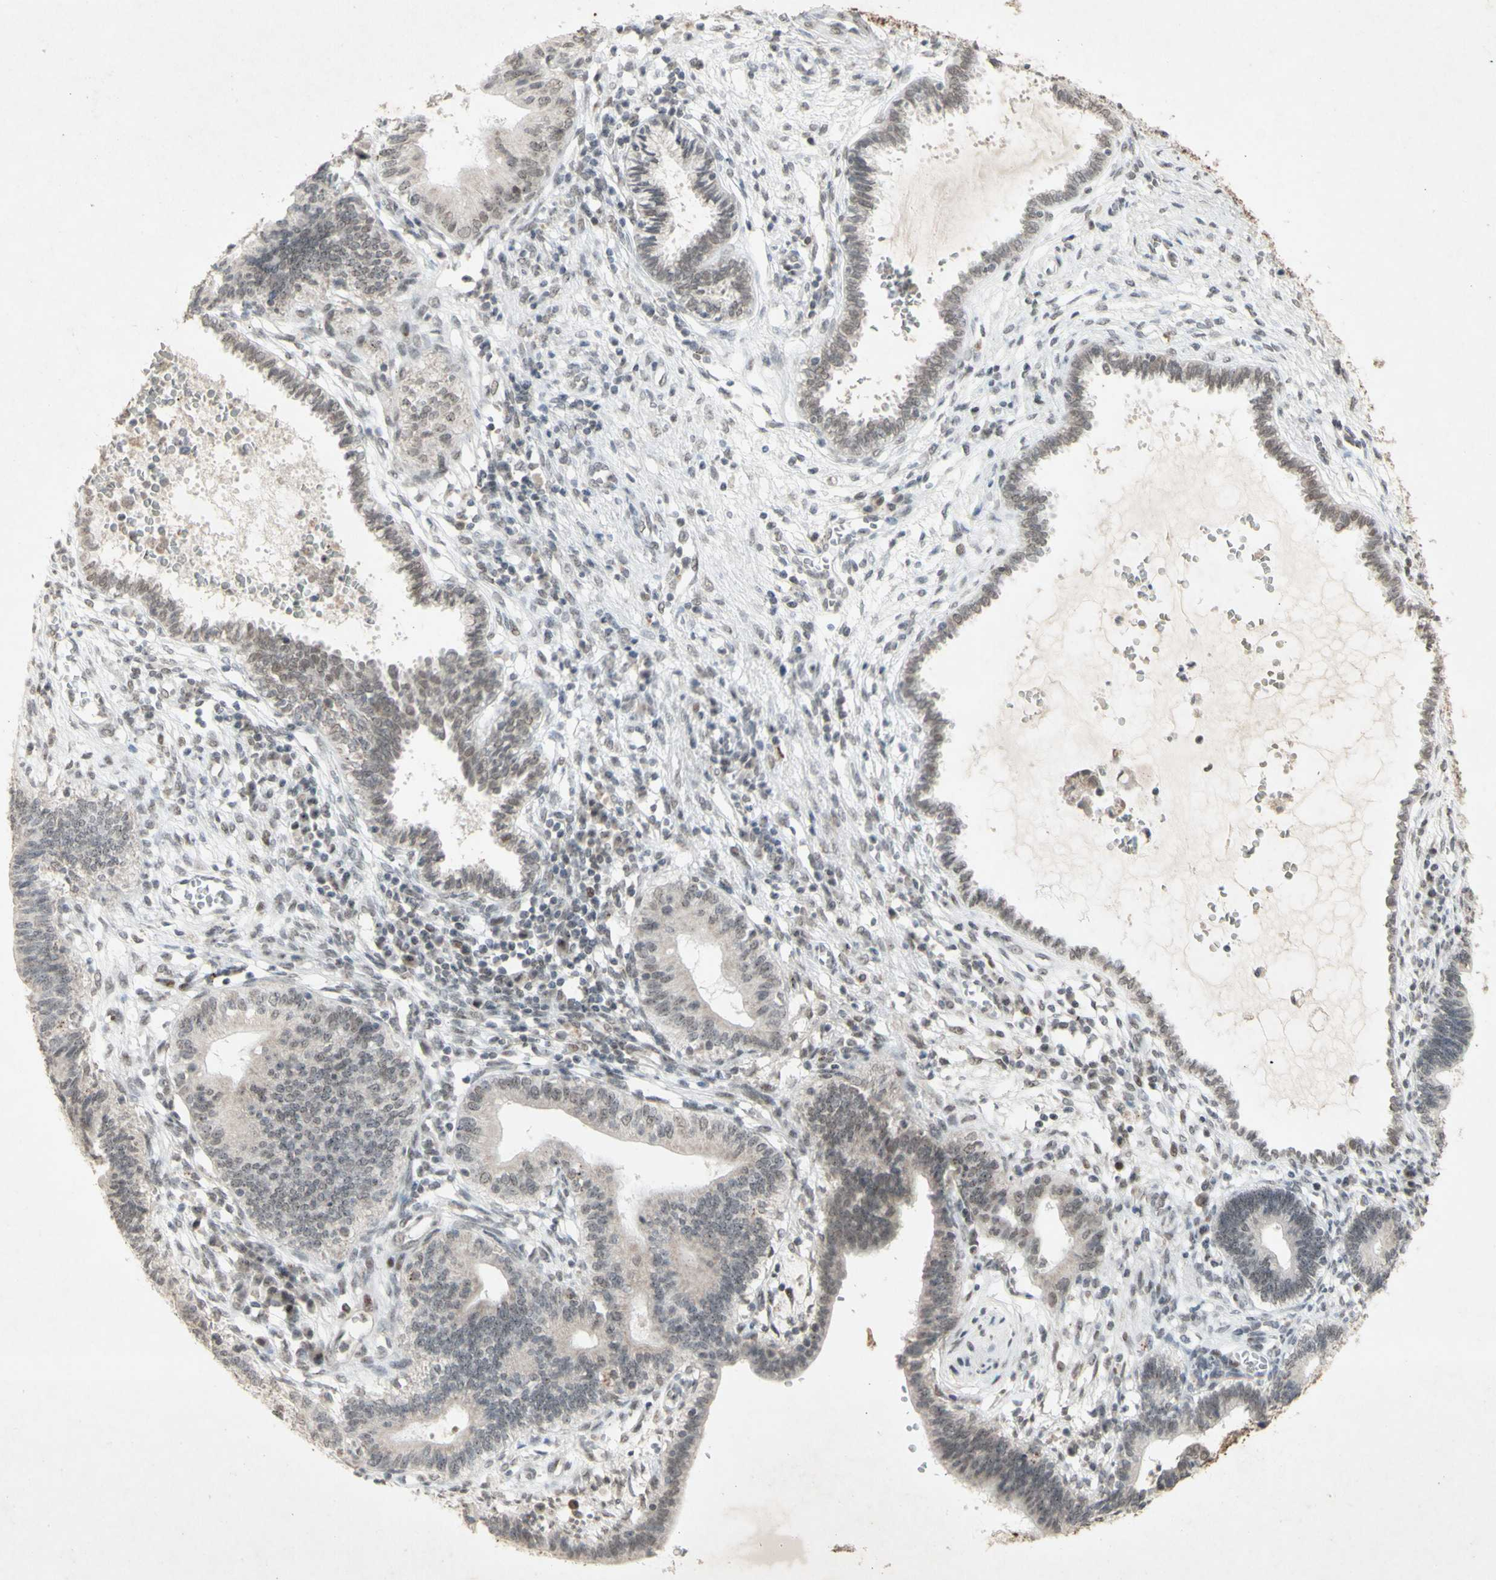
{"staining": {"intensity": "weak", "quantity": "25%-75%", "location": "nuclear"}, "tissue": "cervical cancer", "cell_type": "Tumor cells", "image_type": "cancer", "snomed": [{"axis": "morphology", "description": "Adenocarcinoma, NOS"}, {"axis": "topography", "description": "Cervix"}], "caption": "Immunohistochemistry of cervical cancer (adenocarcinoma) reveals low levels of weak nuclear expression in approximately 25%-75% of tumor cells. (DAB IHC with brightfield microscopy, high magnification).", "gene": "CENPB", "patient": {"sex": "female", "age": 44}}